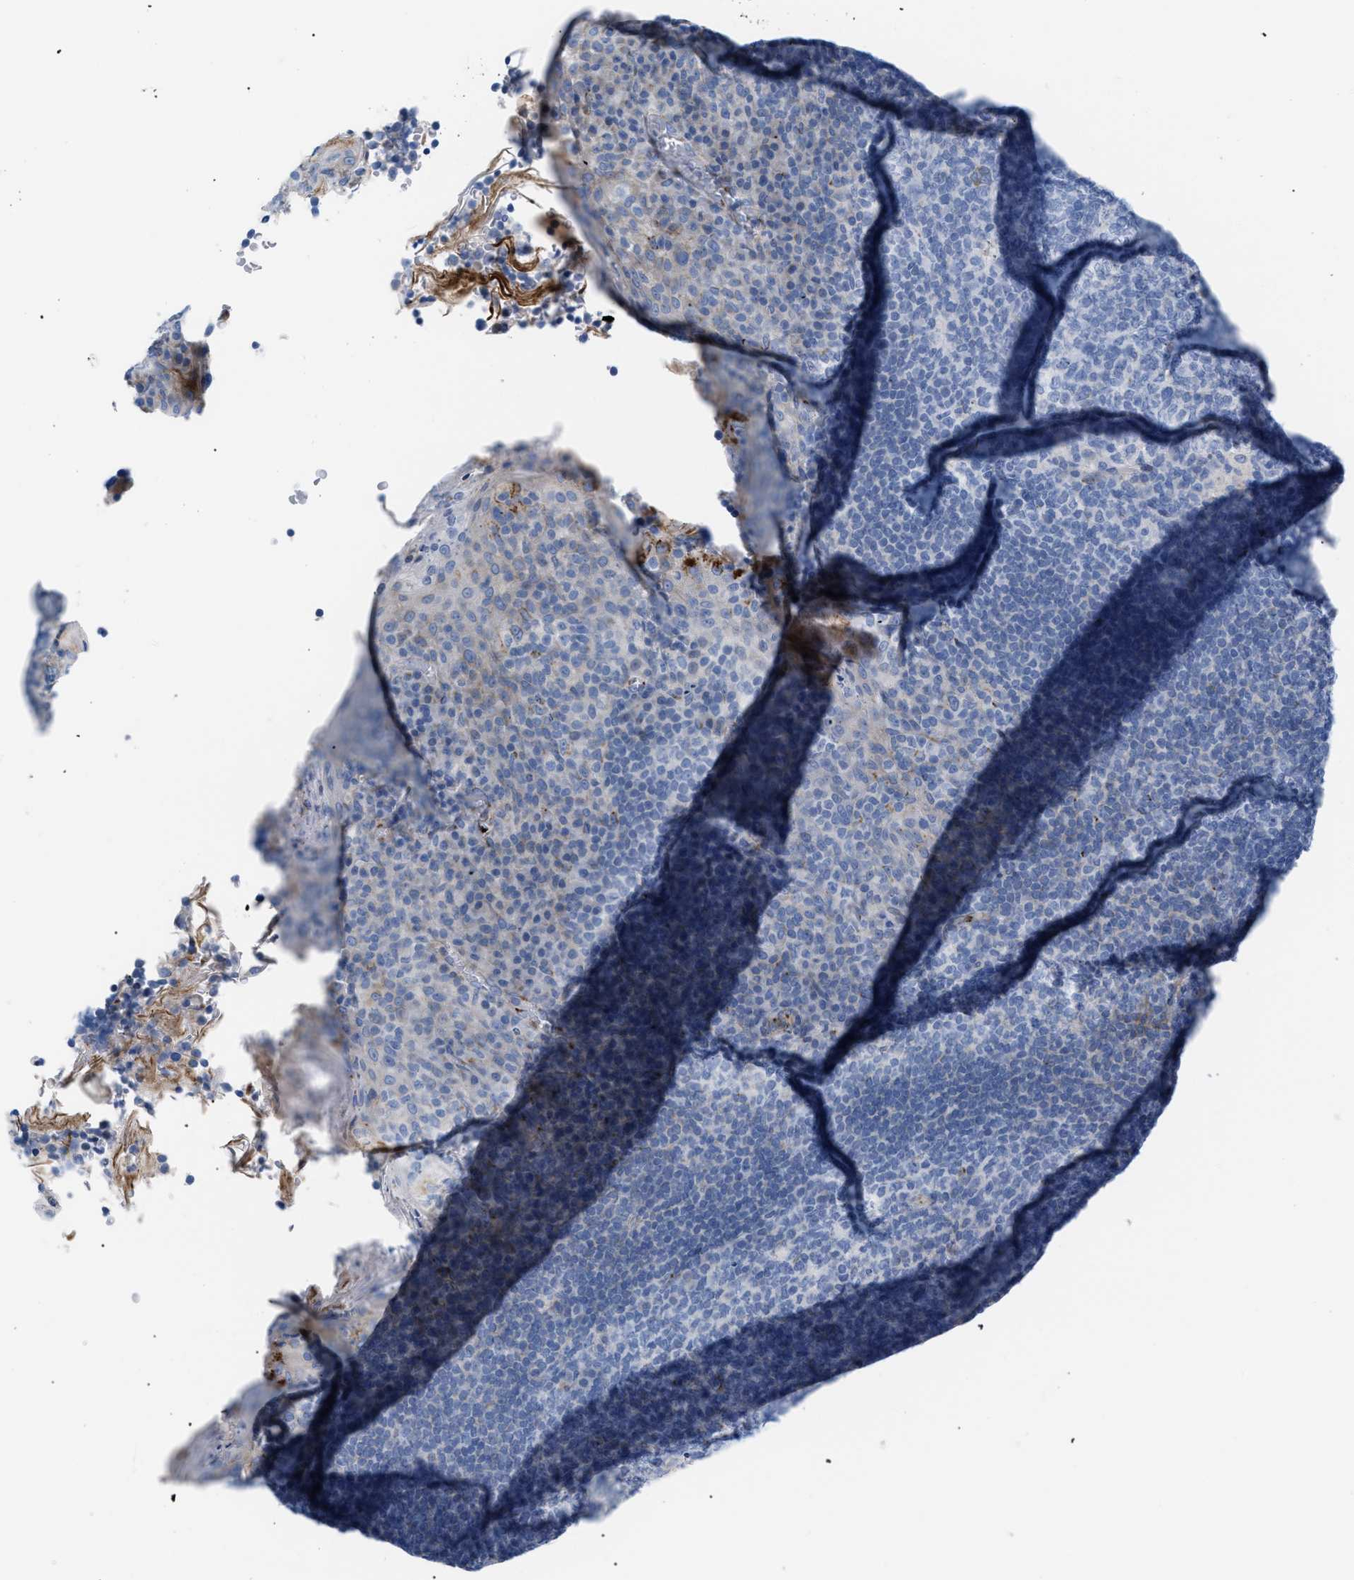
{"staining": {"intensity": "negative", "quantity": "none", "location": "none"}, "tissue": "tonsil", "cell_type": "Germinal center cells", "image_type": "normal", "snomed": [{"axis": "morphology", "description": "Normal tissue, NOS"}, {"axis": "topography", "description": "Tonsil"}], "caption": "Immunohistochemistry (IHC) of benign human tonsil reveals no staining in germinal center cells.", "gene": "TMEM17", "patient": {"sex": "male", "age": 17}}